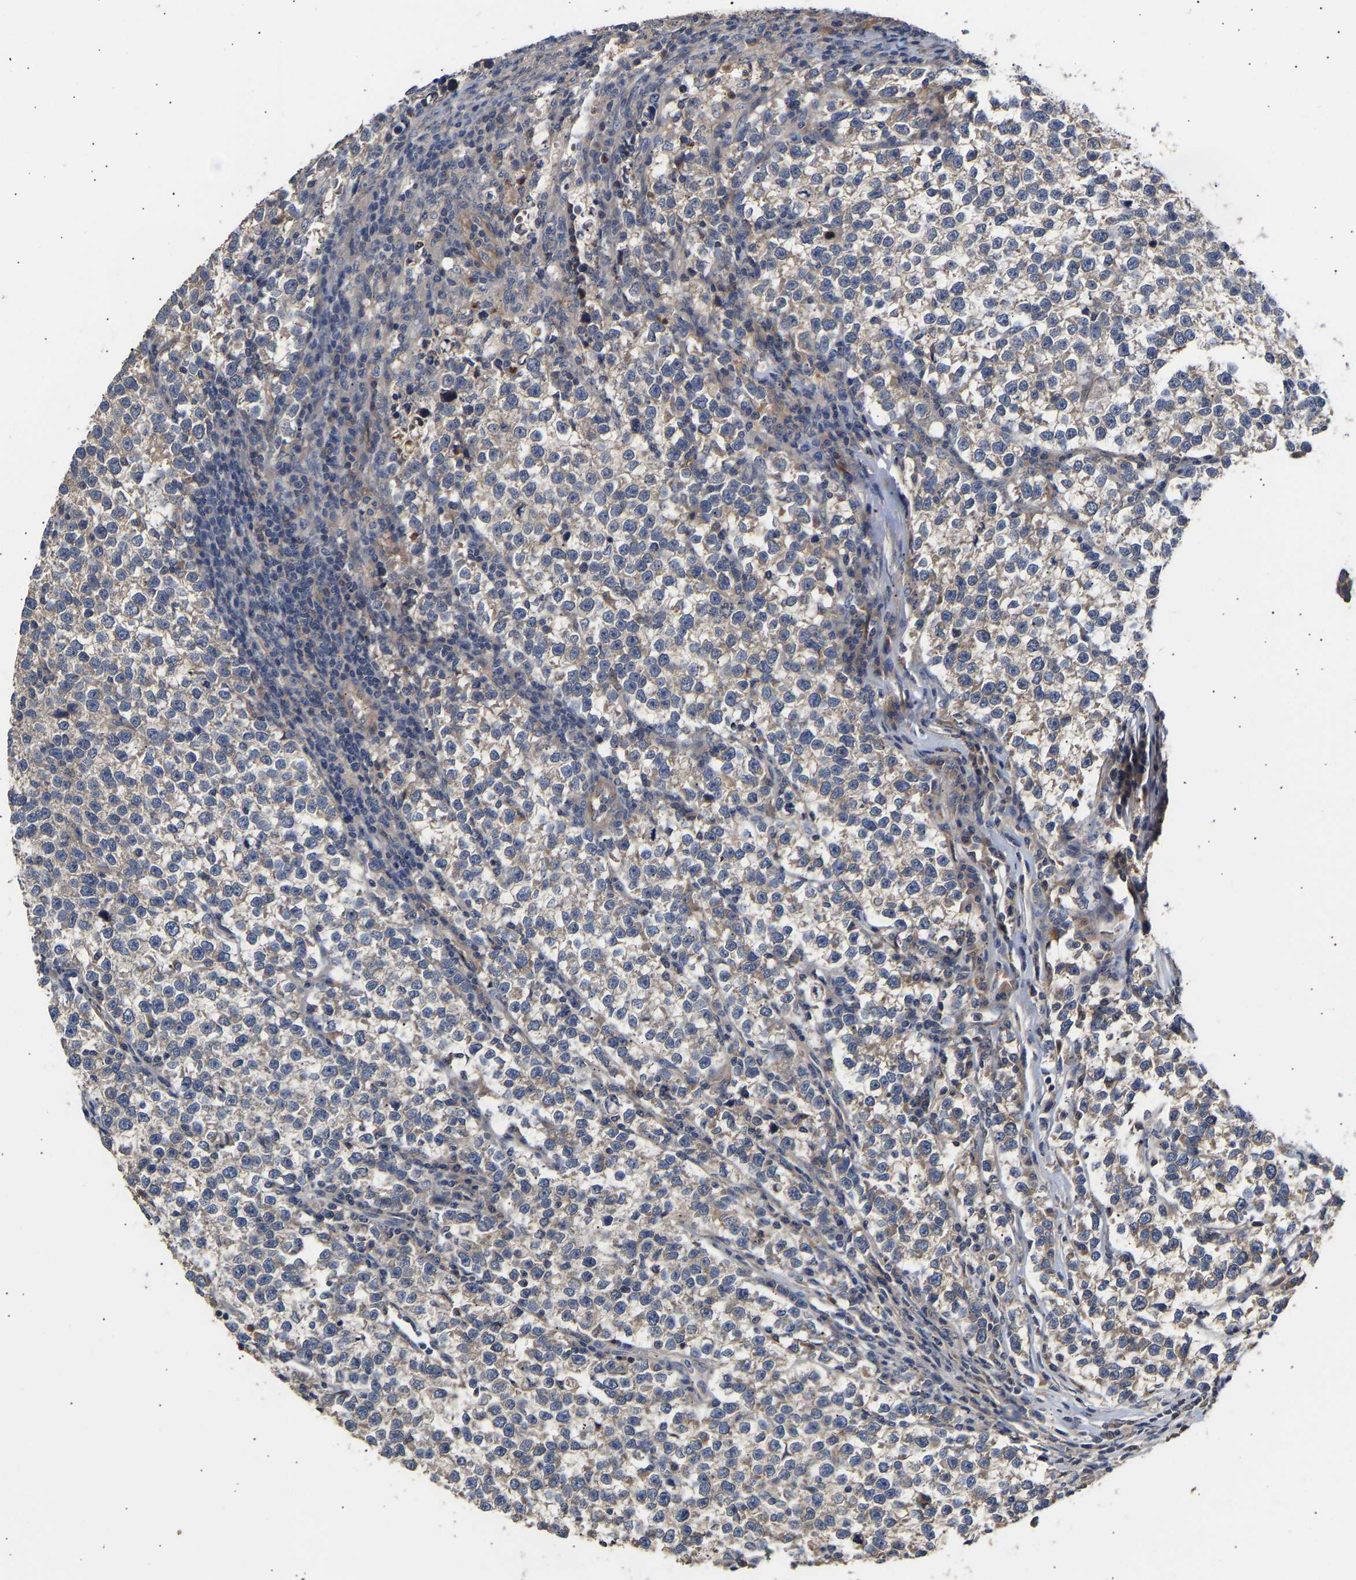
{"staining": {"intensity": "weak", "quantity": "<25%", "location": "cytoplasmic/membranous"}, "tissue": "testis cancer", "cell_type": "Tumor cells", "image_type": "cancer", "snomed": [{"axis": "morphology", "description": "Normal tissue, NOS"}, {"axis": "morphology", "description": "Seminoma, NOS"}, {"axis": "topography", "description": "Testis"}], "caption": "This is an immunohistochemistry (IHC) photomicrograph of human testis cancer (seminoma). There is no positivity in tumor cells.", "gene": "KASH5", "patient": {"sex": "male", "age": 43}}